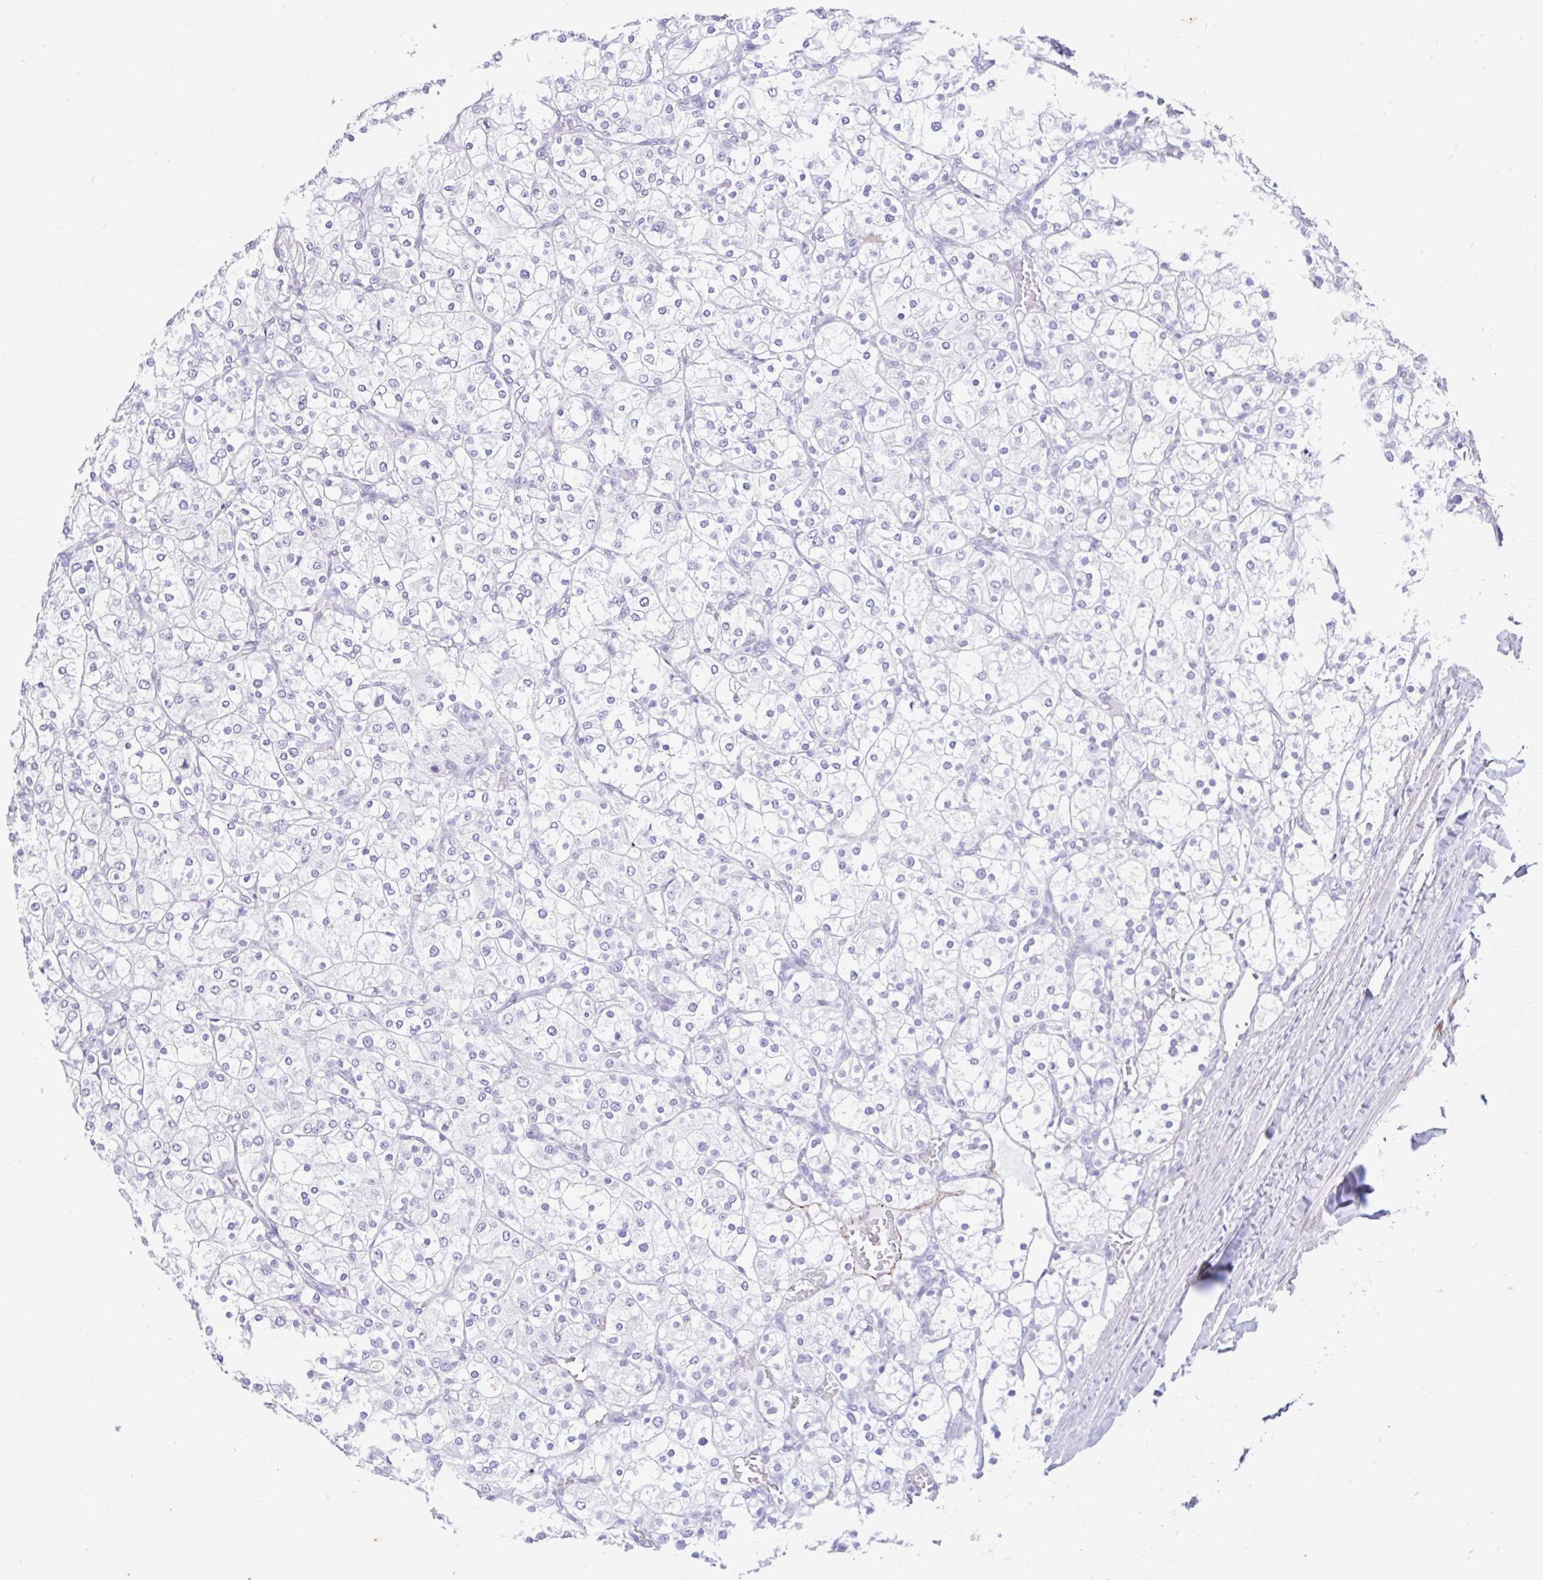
{"staining": {"intensity": "negative", "quantity": "none", "location": "none"}, "tissue": "renal cancer", "cell_type": "Tumor cells", "image_type": "cancer", "snomed": [{"axis": "morphology", "description": "Adenocarcinoma, NOS"}, {"axis": "topography", "description": "Kidney"}], "caption": "Protein analysis of adenocarcinoma (renal) shows no significant expression in tumor cells. The staining is performed using DAB brown chromogen with nuclei counter-stained in using hematoxylin.", "gene": "EML5", "patient": {"sex": "male", "age": 80}}